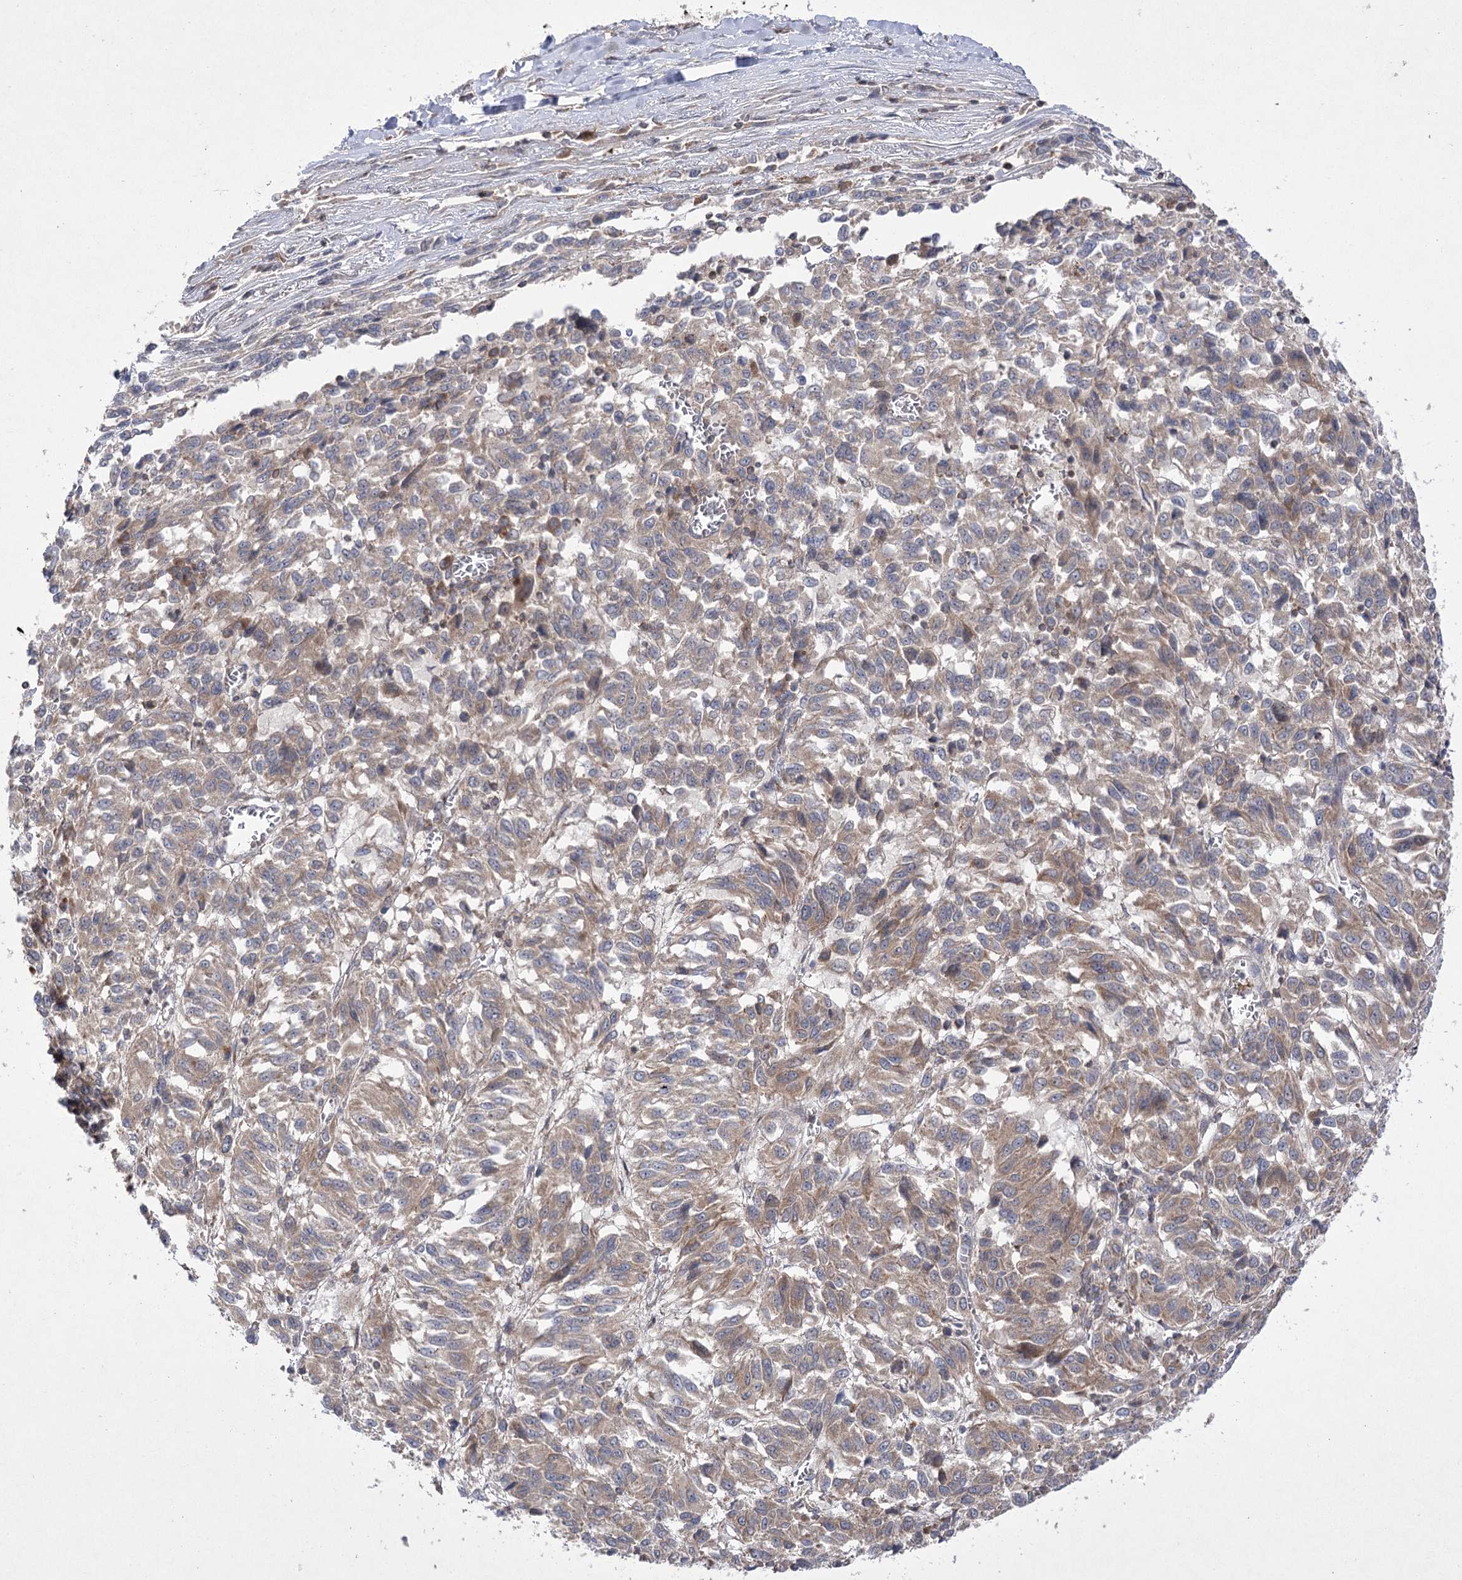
{"staining": {"intensity": "moderate", "quantity": ">75%", "location": "cytoplasmic/membranous"}, "tissue": "melanoma", "cell_type": "Tumor cells", "image_type": "cancer", "snomed": [{"axis": "morphology", "description": "Malignant melanoma, Metastatic site"}, {"axis": "topography", "description": "Lung"}], "caption": "Tumor cells display medium levels of moderate cytoplasmic/membranous expression in approximately >75% of cells in malignant melanoma (metastatic site).", "gene": "BCR", "patient": {"sex": "male", "age": 64}}